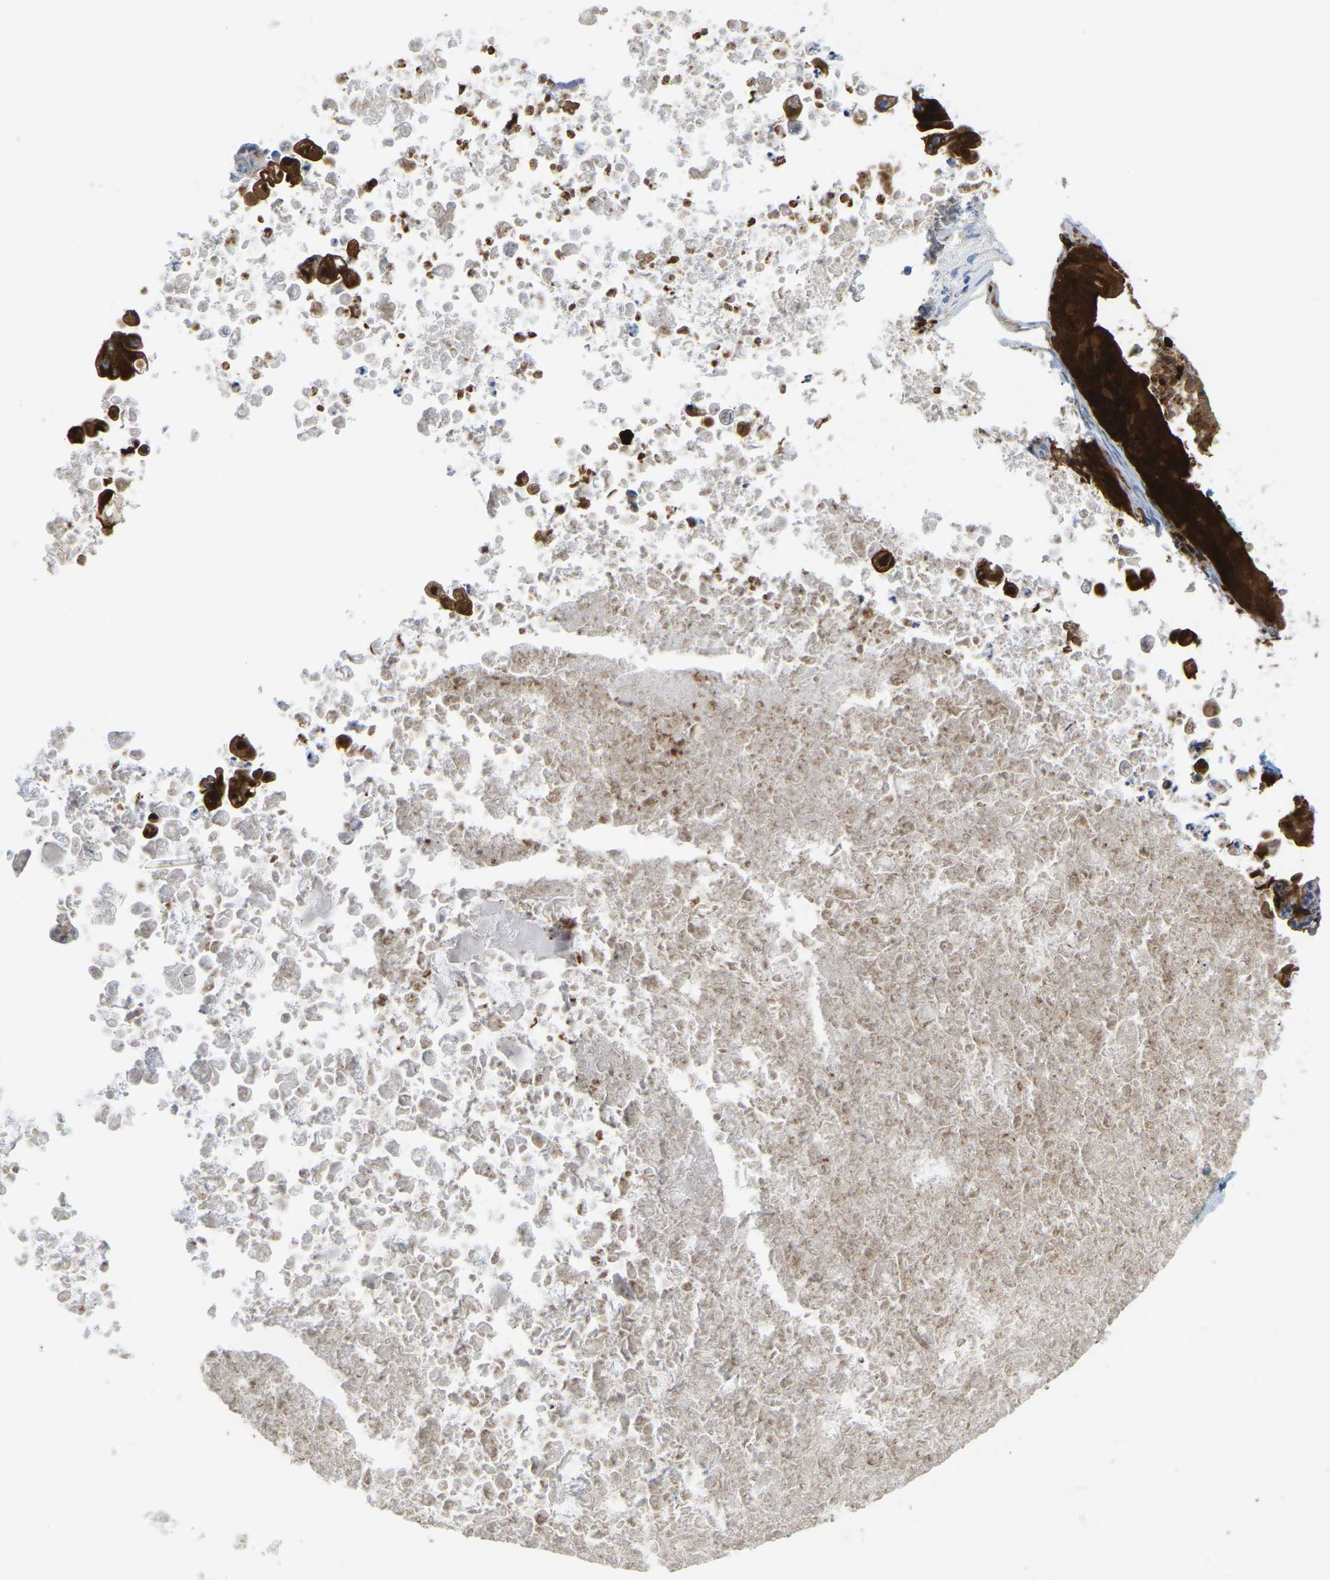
{"staining": {"intensity": "strong", "quantity": ">75%", "location": "cytoplasmic/membranous"}, "tissue": "ovarian cancer", "cell_type": "Tumor cells", "image_type": "cancer", "snomed": [{"axis": "morphology", "description": "Cystadenocarcinoma, mucinous, NOS"}, {"axis": "topography", "description": "Ovary"}], "caption": "The histopathology image shows a brown stain indicating the presence of a protein in the cytoplasmic/membranous of tumor cells in ovarian cancer. Using DAB (brown) and hematoxylin (blue) stains, captured at high magnification using brightfield microscopy.", "gene": "SERPINB5", "patient": {"sex": "female", "age": 37}}